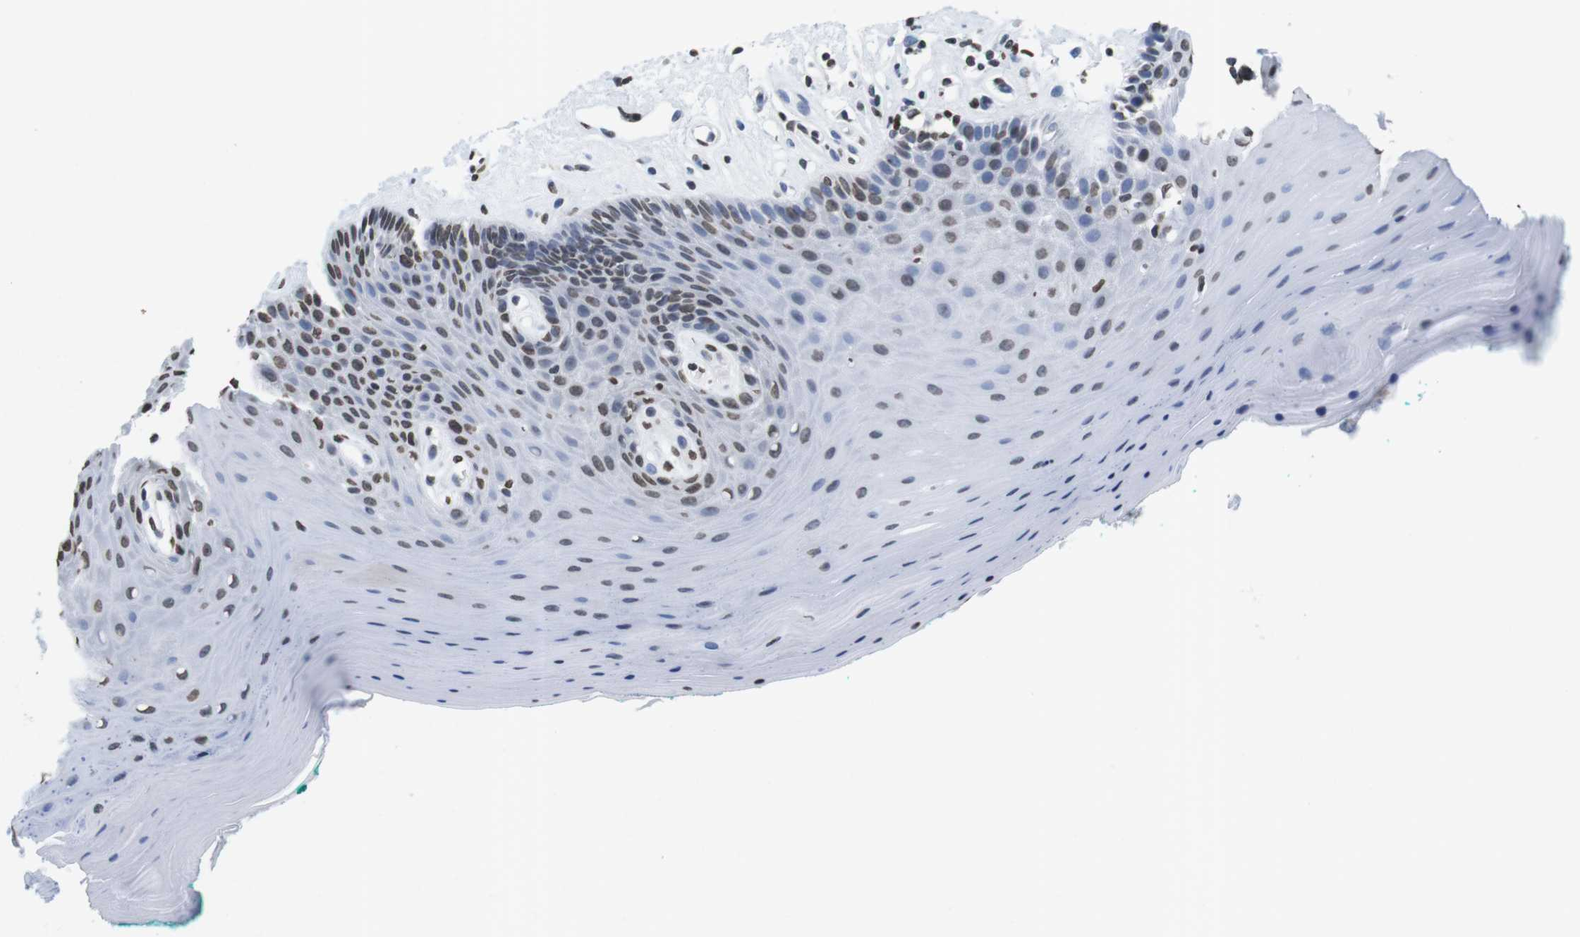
{"staining": {"intensity": "moderate", "quantity": "<25%", "location": "nuclear"}, "tissue": "oral mucosa", "cell_type": "Squamous epithelial cells", "image_type": "normal", "snomed": [{"axis": "morphology", "description": "Normal tissue, NOS"}, {"axis": "topography", "description": "Skeletal muscle"}, {"axis": "topography", "description": "Oral tissue"}], "caption": "A histopathology image of human oral mucosa stained for a protein exhibits moderate nuclear brown staining in squamous epithelial cells.", "gene": "BSX", "patient": {"sex": "male", "age": 58}}